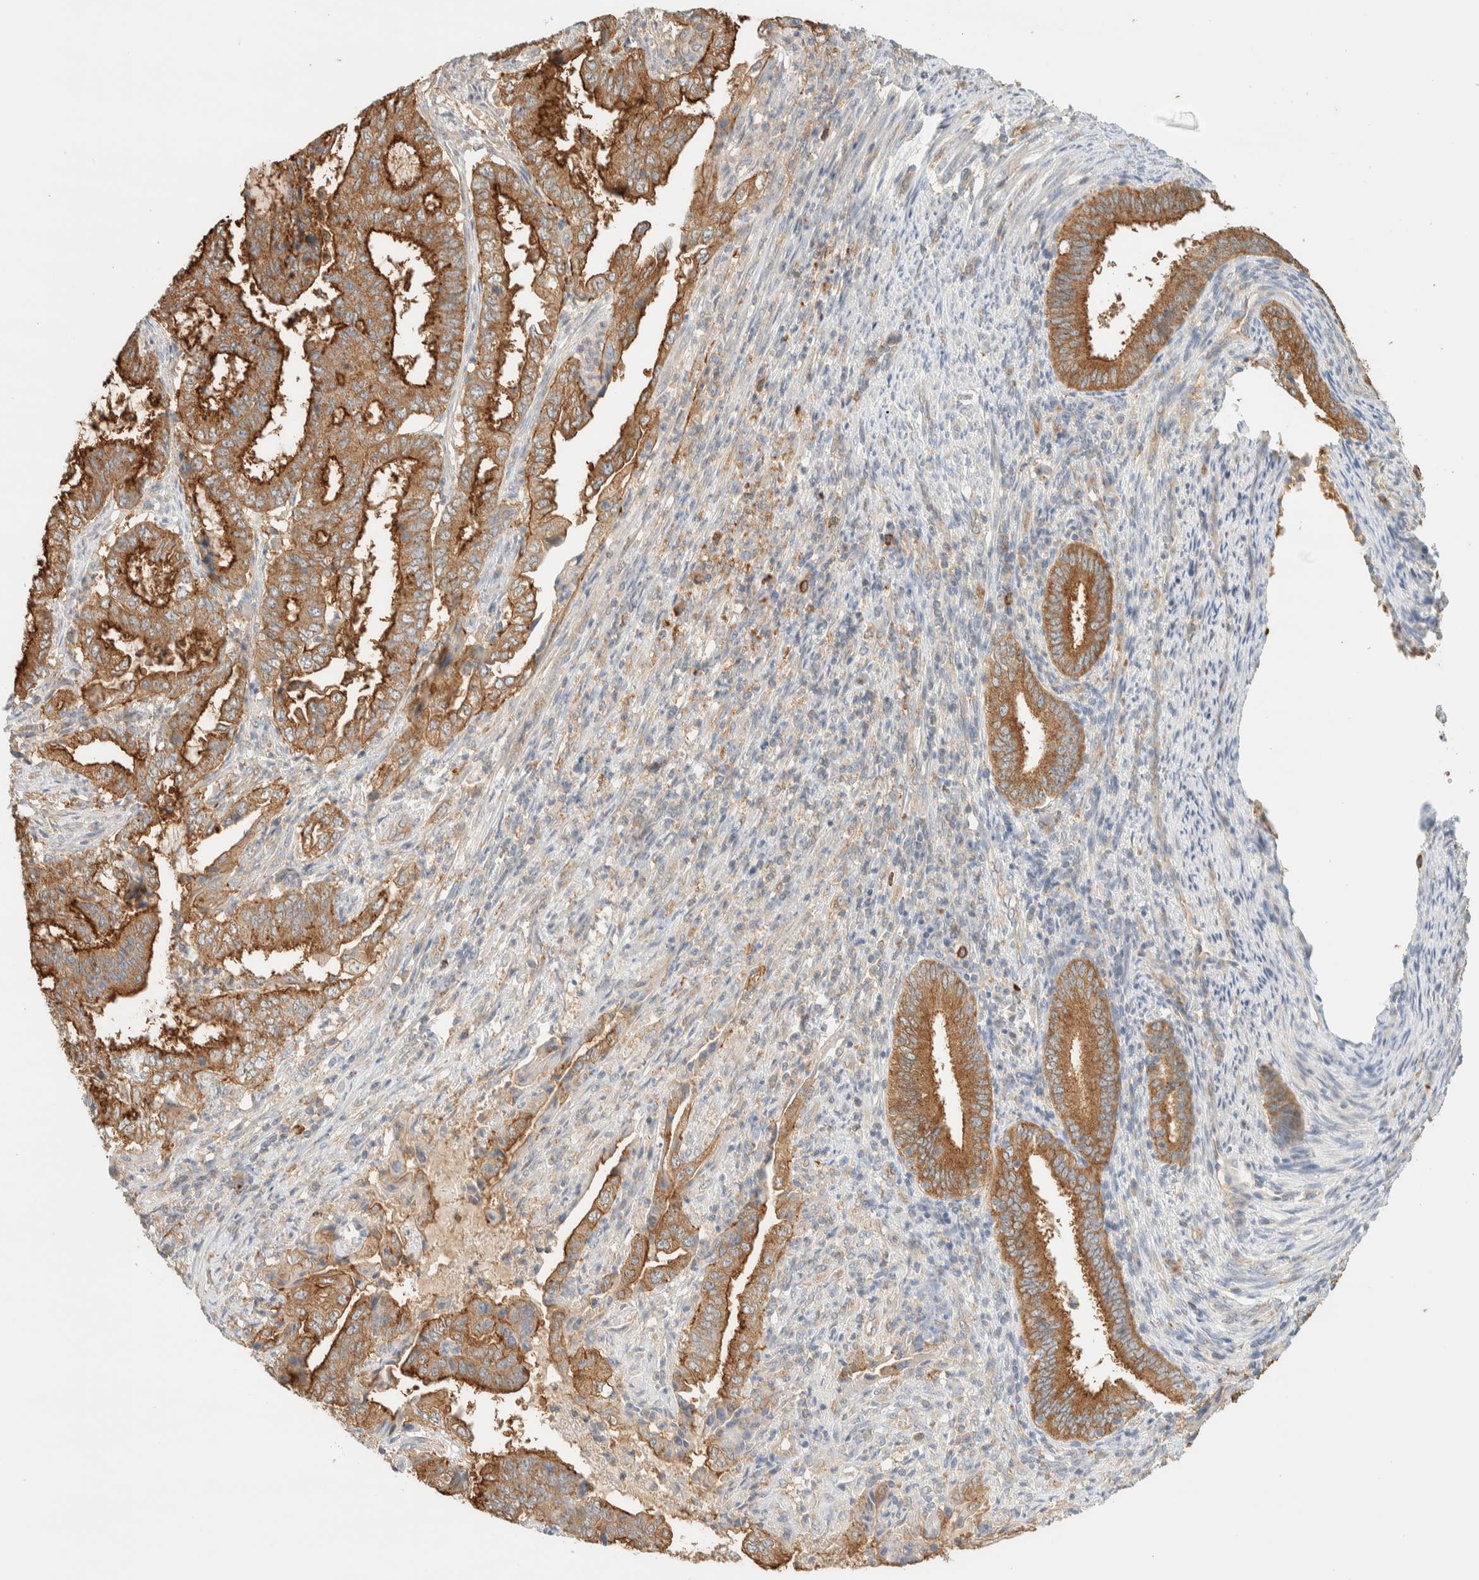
{"staining": {"intensity": "strong", "quantity": ">75%", "location": "cytoplasmic/membranous"}, "tissue": "endometrial cancer", "cell_type": "Tumor cells", "image_type": "cancer", "snomed": [{"axis": "morphology", "description": "Adenocarcinoma, NOS"}, {"axis": "topography", "description": "Endometrium"}], "caption": "Tumor cells exhibit high levels of strong cytoplasmic/membranous staining in about >75% of cells in human endometrial adenocarcinoma.", "gene": "TBC1D8B", "patient": {"sex": "female", "age": 51}}